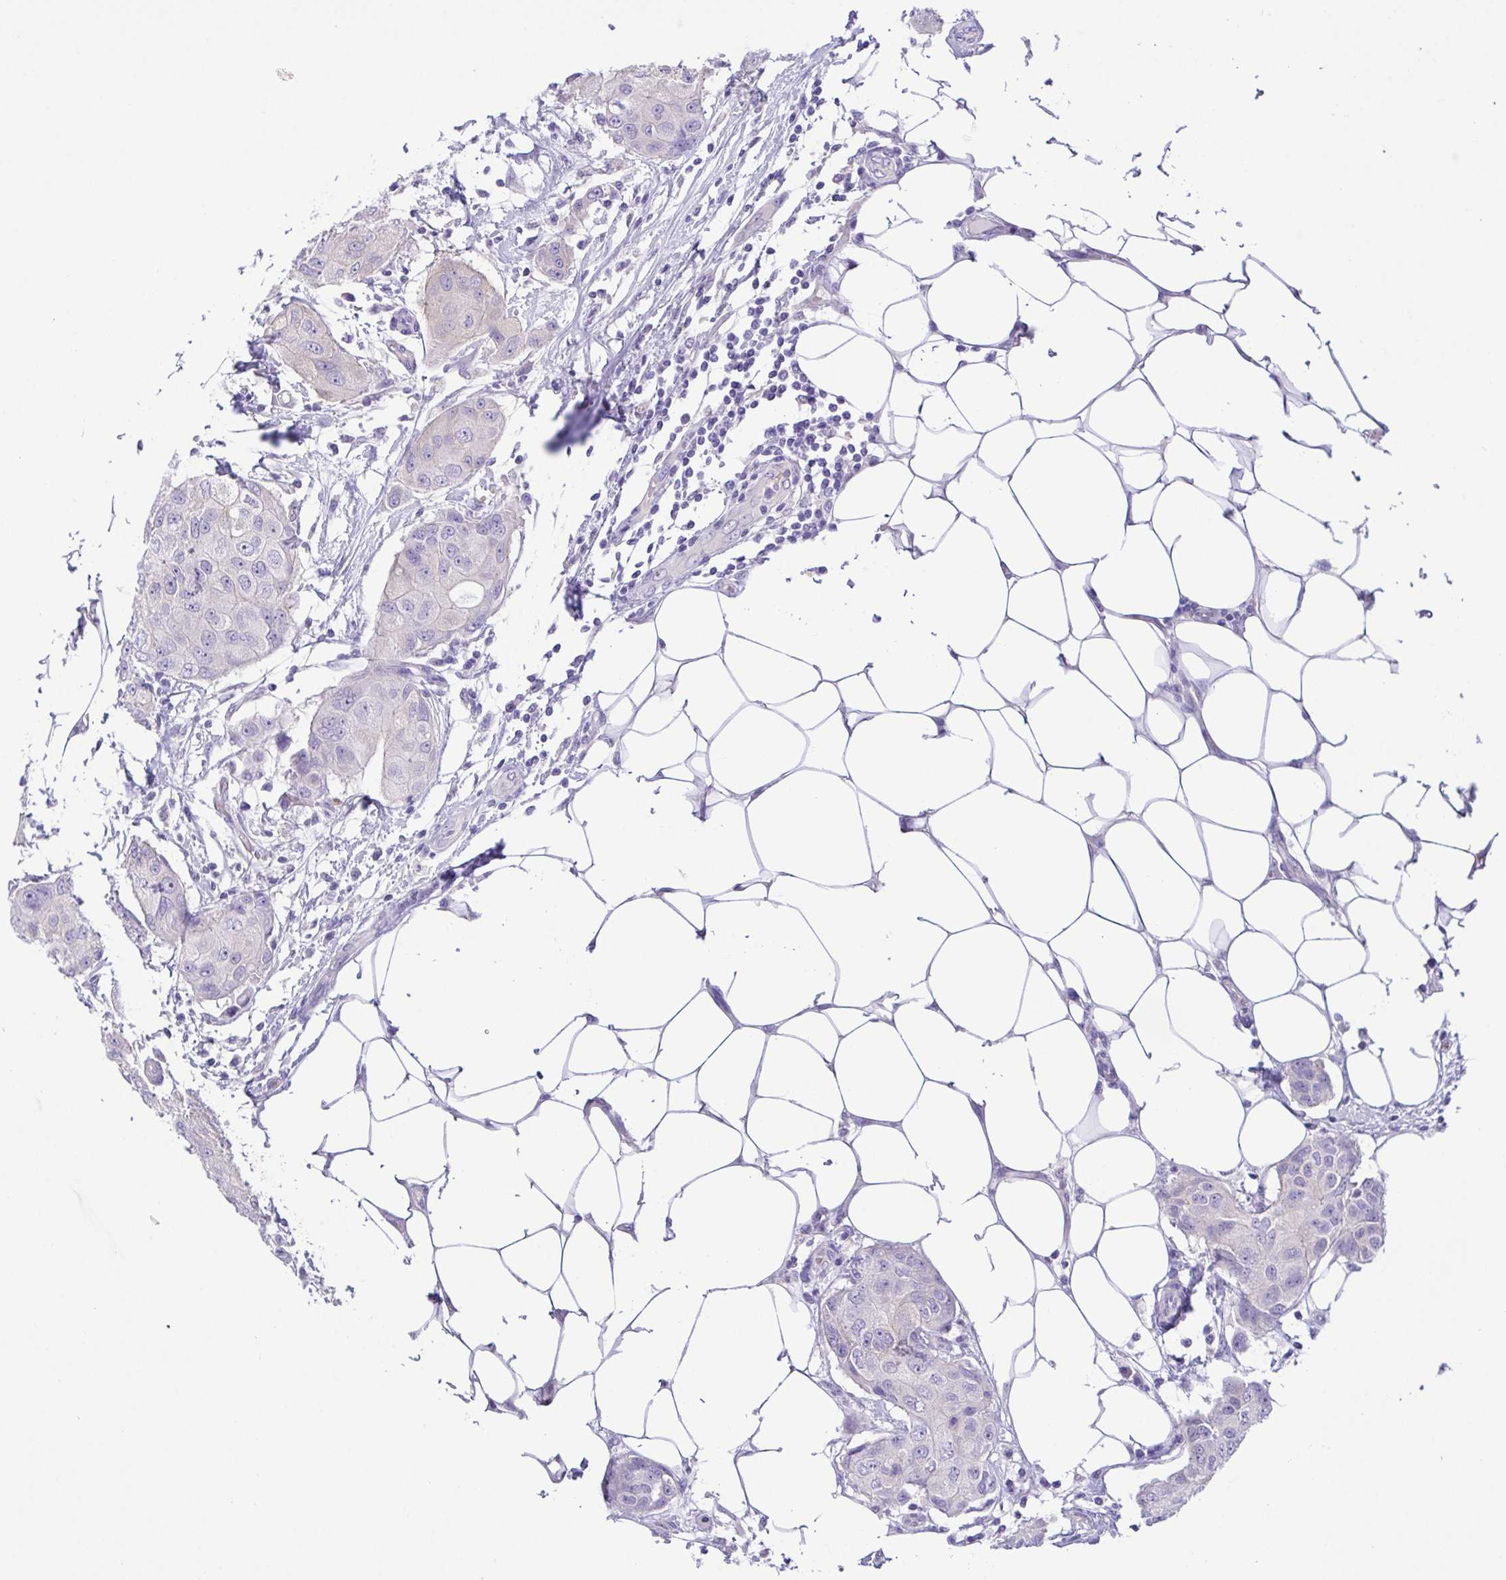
{"staining": {"intensity": "negative", "quantity": "none", "location": "none"}, "tissue": "breast cancer", "cell_type": "Tumor cells", "image_type": "cancer", "snomed": [{"axis": "morphology", "description": "Duct carcinoma"}, {"axis": "topography", "description": "Breast"}, {"axis": "topography", "description": "Lymph node"}], "caption": "Immunohistochemistry of human breast invasive ductal carcinoma shows no expression in tumor cells.", "gene": "EPB42", "patient": {"sex": "female", "age": 80}}